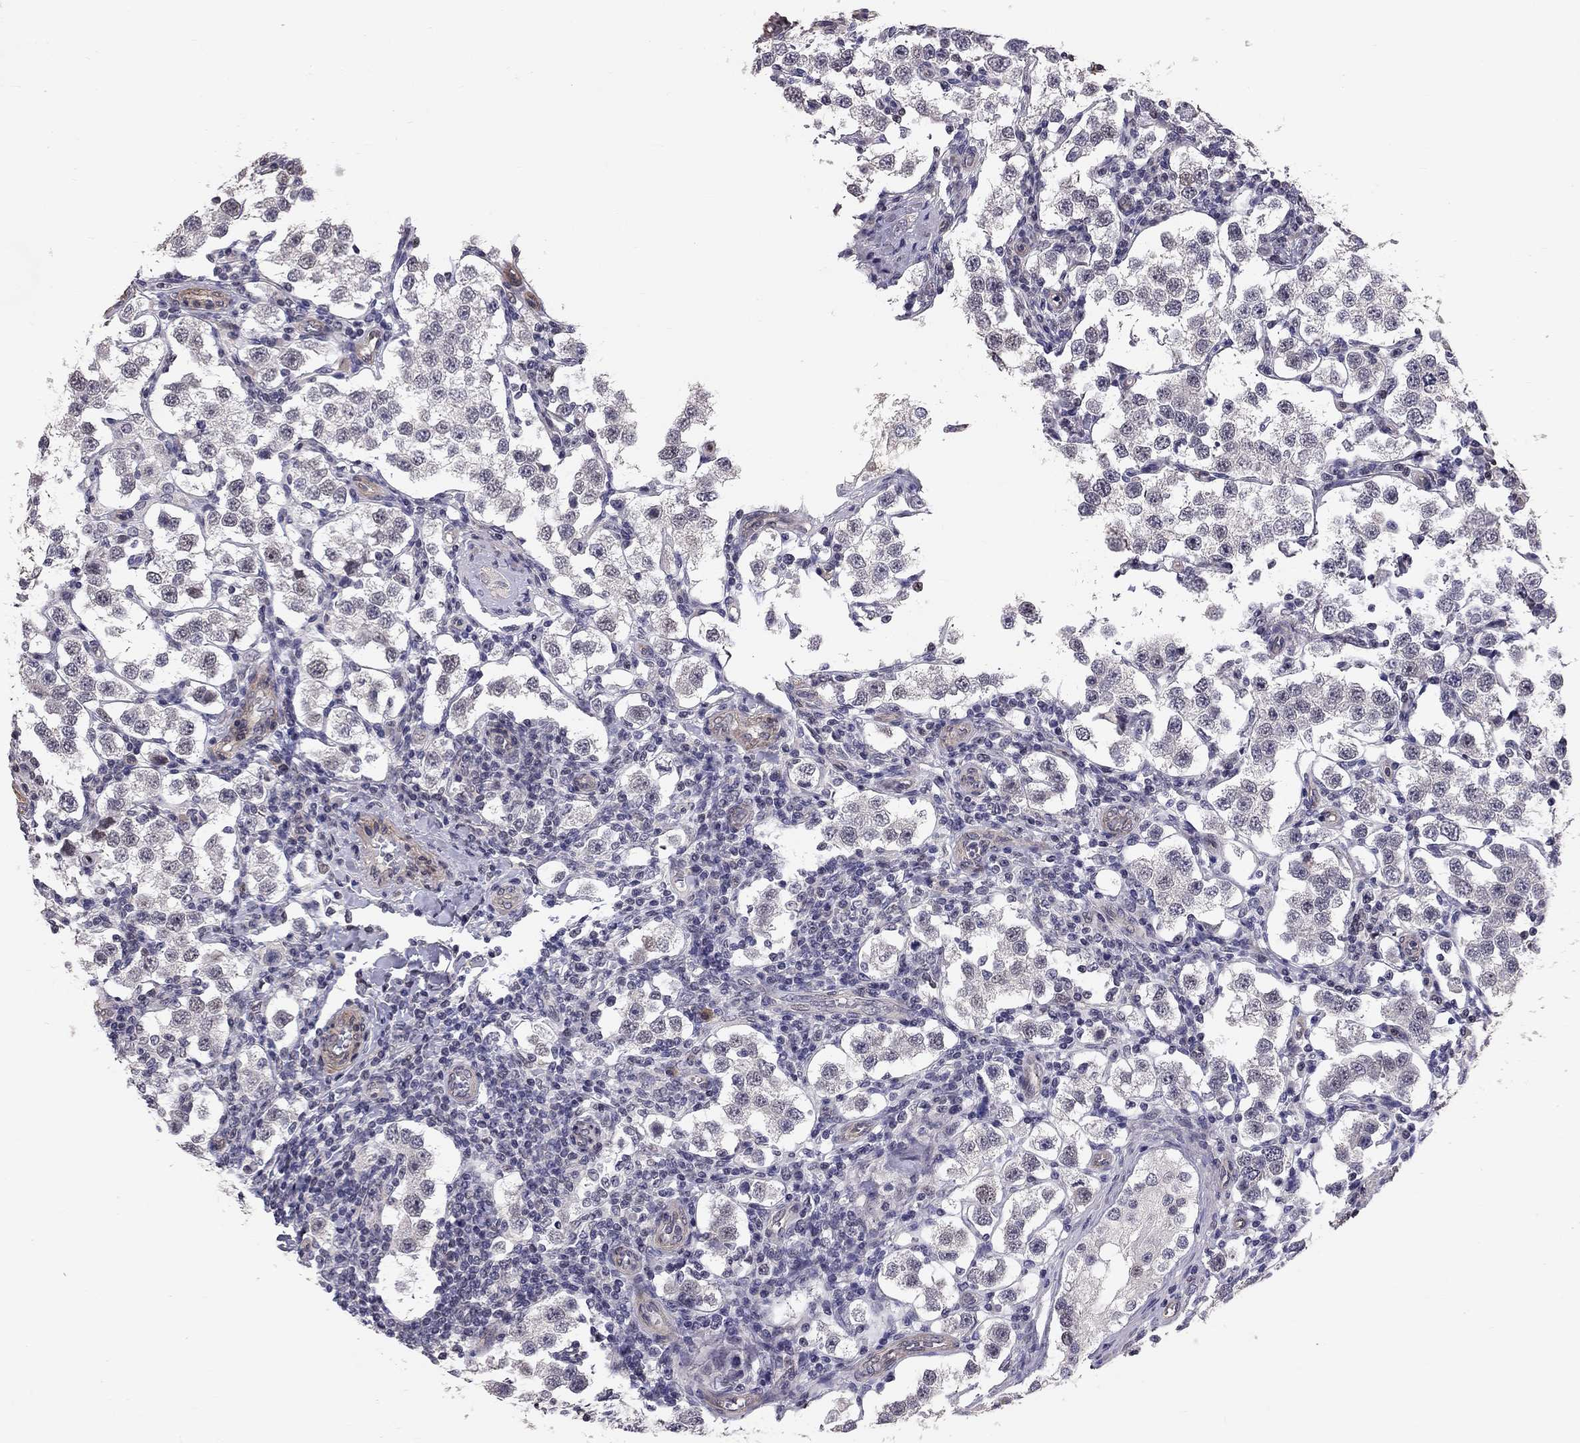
{"staining": {"intensity": "negative", "quantity": "none", "location": "none"}, "tissue": "testis cancer", "cell_type": "Tumor cells", "image_type": "cancer", "snomed": [{"axis": "morphology", "description": "Seminoma, NOS"}, {"axis": "topography", "description": "Testis"}], "caption": "Seminoma (testis) was stained to show a protein in brown. There is no significant staining in tumor cells.", "gene": "GJB4", "patient": {"sex": "male", "age": 37}}